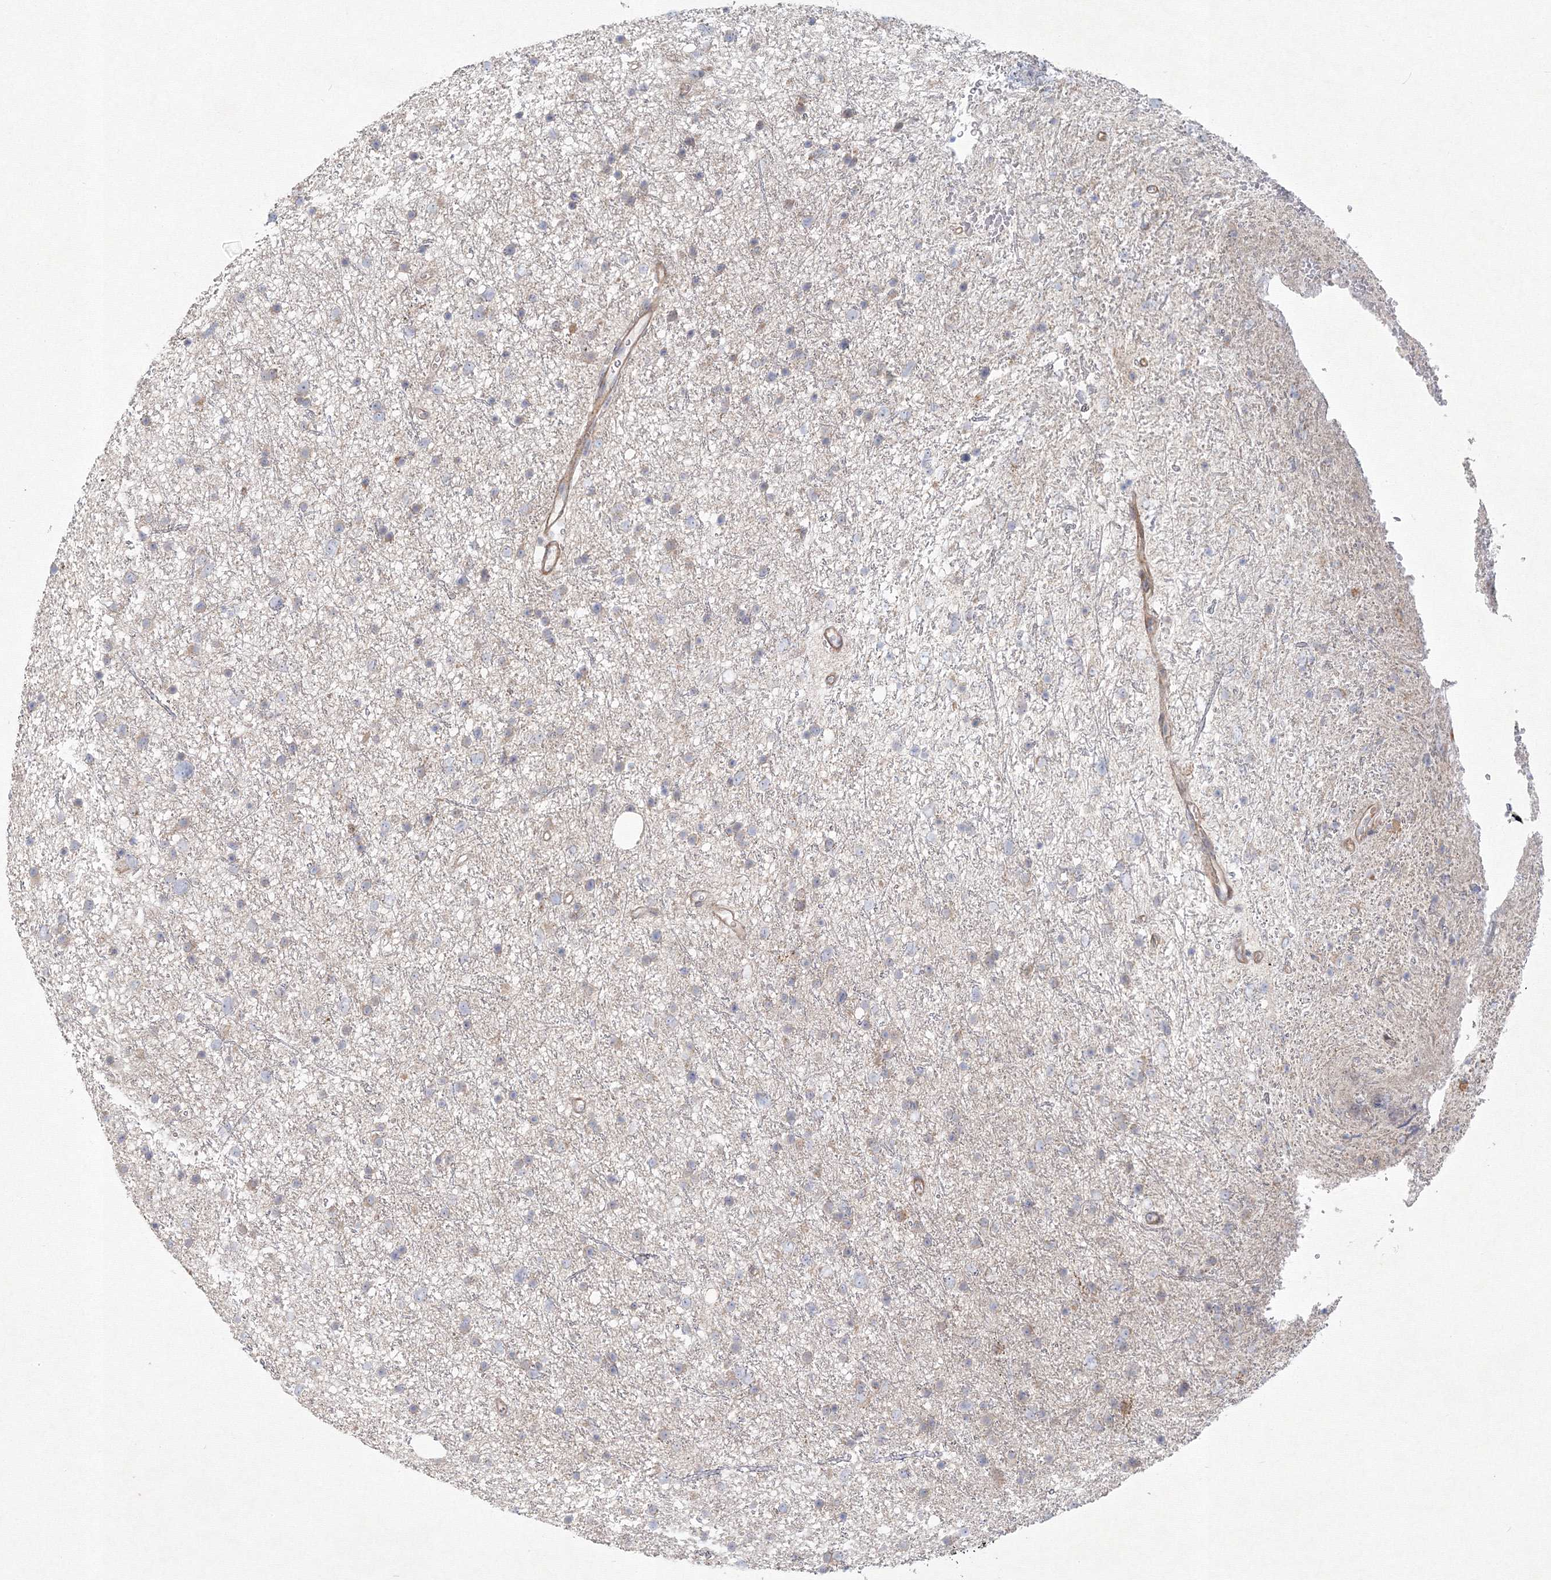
{"staining": {"intensity": "negative", "quantity": "none", "location": "none"}, "tissue": "glioma", "cell_type": "Tumor cells", "image_type": "cancer", "snomed": [{"axis": "morphology", "description": "Glioma, malignant, Low grade"}, {"axis": "topography", "description": "Cerebral cortex"}], "caption": "Tumor cells are negative for protein expression in human low-grade glioma (malignant).", "gene": "WDR49", "patient": {"sex": "female", "age": 39}}